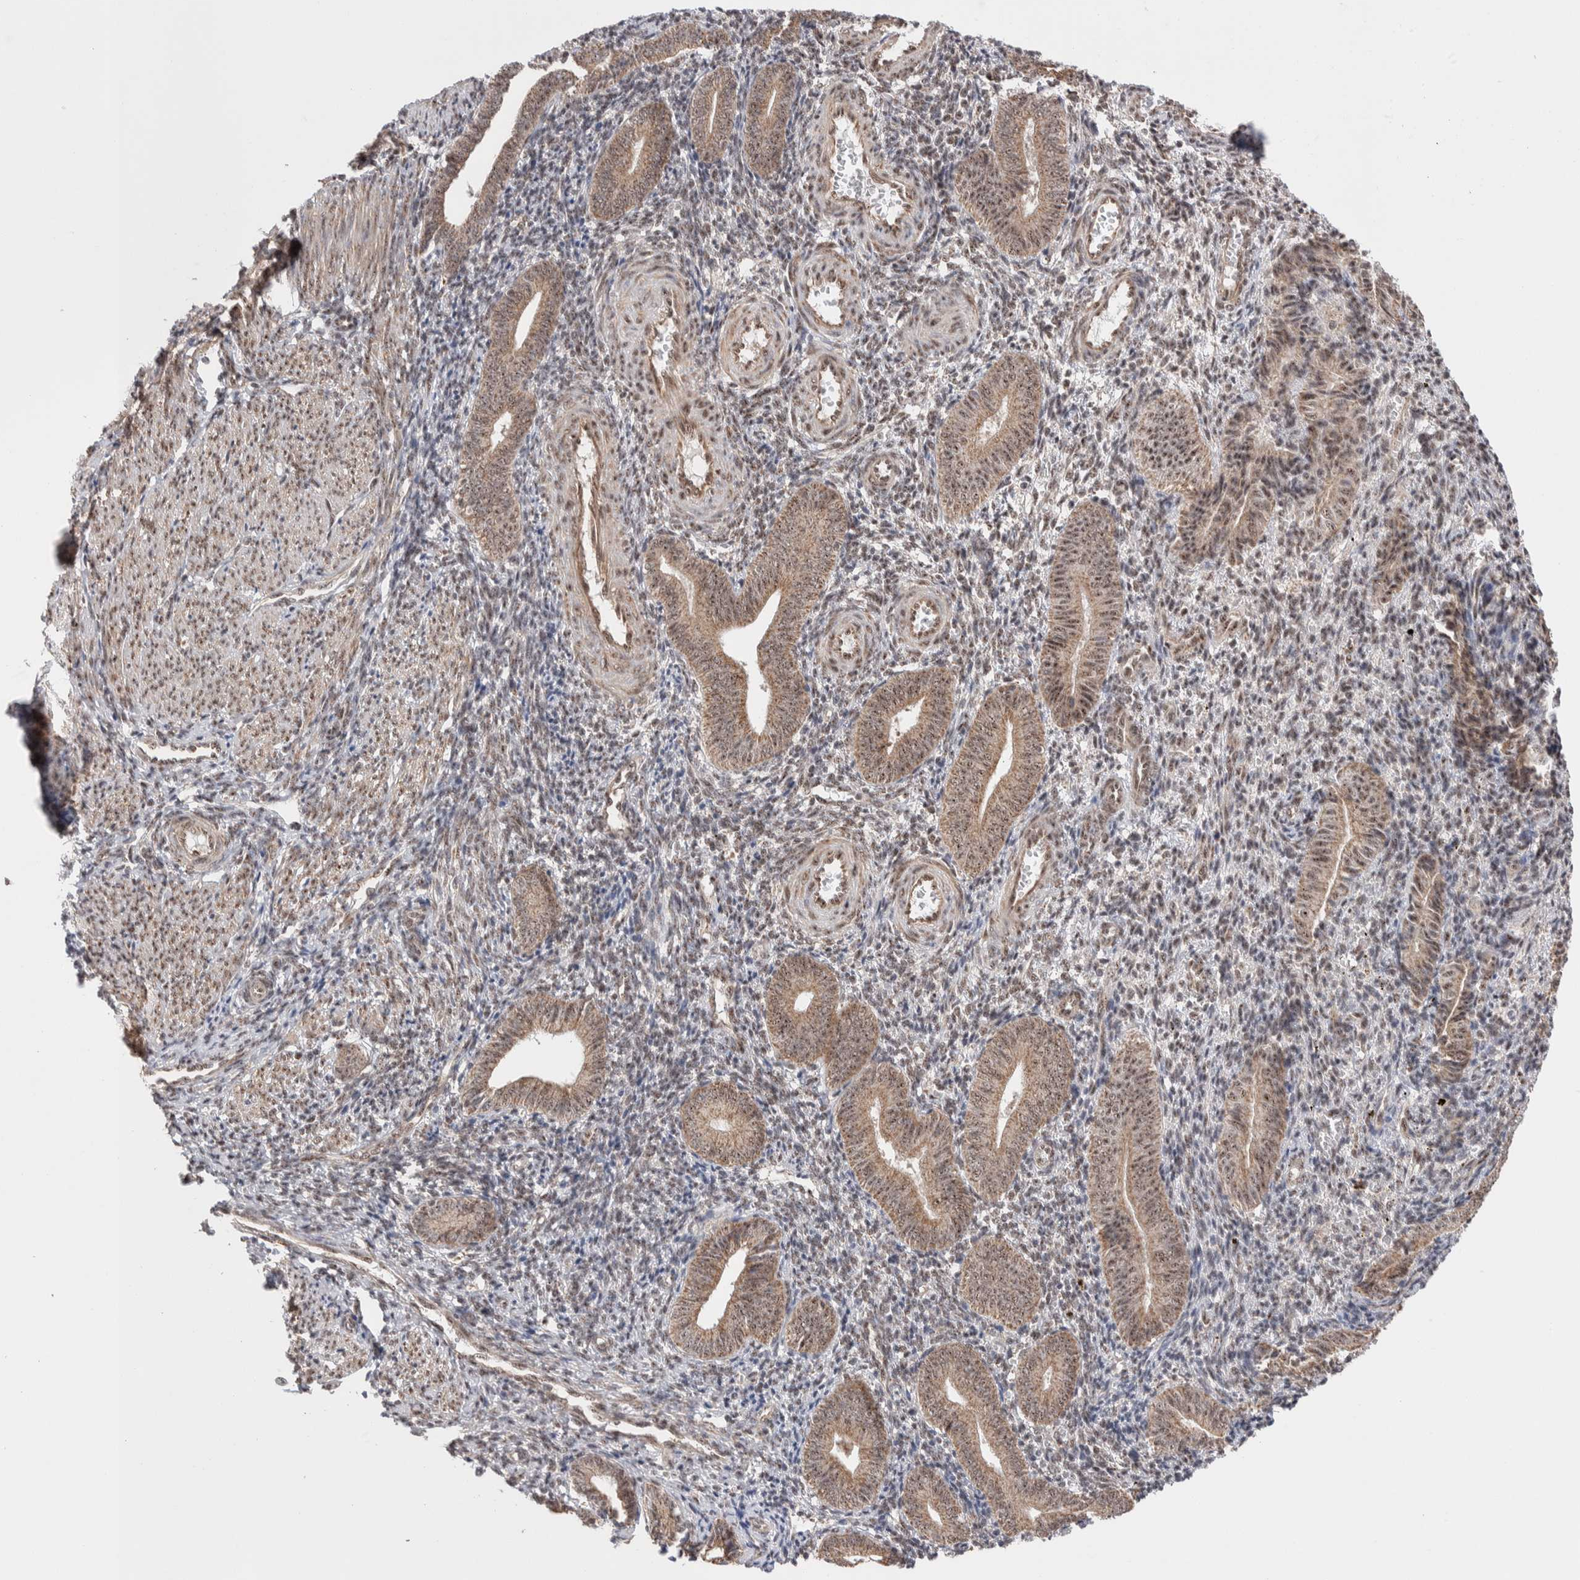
{"staining": {"intensity": "weak", "quantity": "25%-75%", "location": "nuclear"}, "tissue": "endometrium", "cell_type": "Cells in endometrial stroma", "image_type": "normal", "snomed": [{"axis": "morphology", "description": "Normal tissue, NOS"}, {"axis": "topography", "description": "Uterus"}, {"axis": "topography", "description": "Endometrium"}], "caption": "Immunohistochemistry (DAB (3,3'-diaminobenzidine)) staining of benign endometrium displays weak nuclear protein expression in approximately 25%-75% of cells in endometrial stroma.", "gene": "ZNF695", "patient": {"sex": "female", "age": 33}}